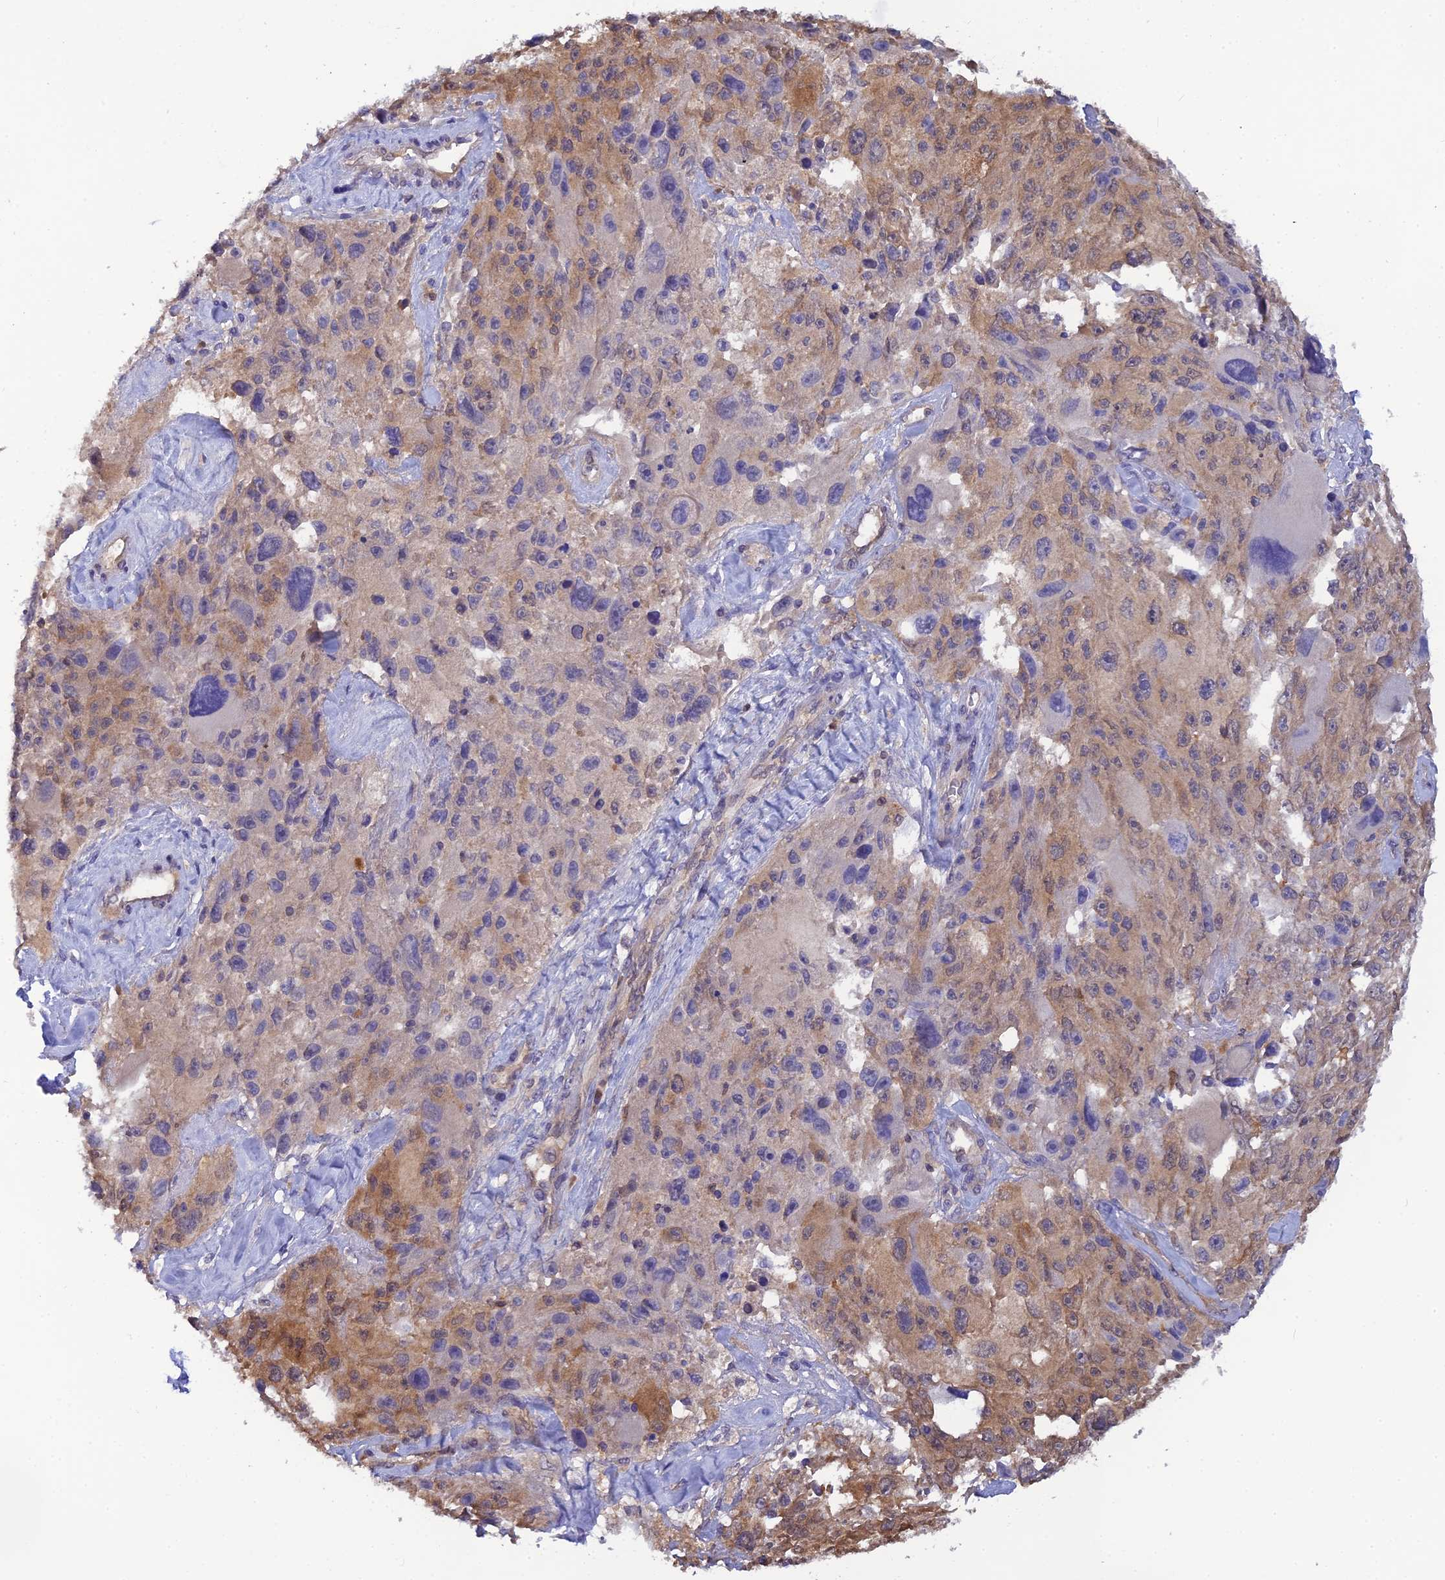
{"staining": {"intensity": "weak", "quantity": "<25%", "location": "cytoplasmic/membranous,nuclear"}, "tissue": "melanoma", "cell_type": "Tumor cells", "image_type": "cancer", "snomed": [{"axis": "morphology", "description": "Malignant melanoma, Metastatic site"}, {"axis": "topography", "description": "Lymph node"}], "caption": "A photomicrograph of human melanoma is negative for staining in tumor cells.", "gene": "HINT1", "patient": {"sex": "male", "age": 62}}